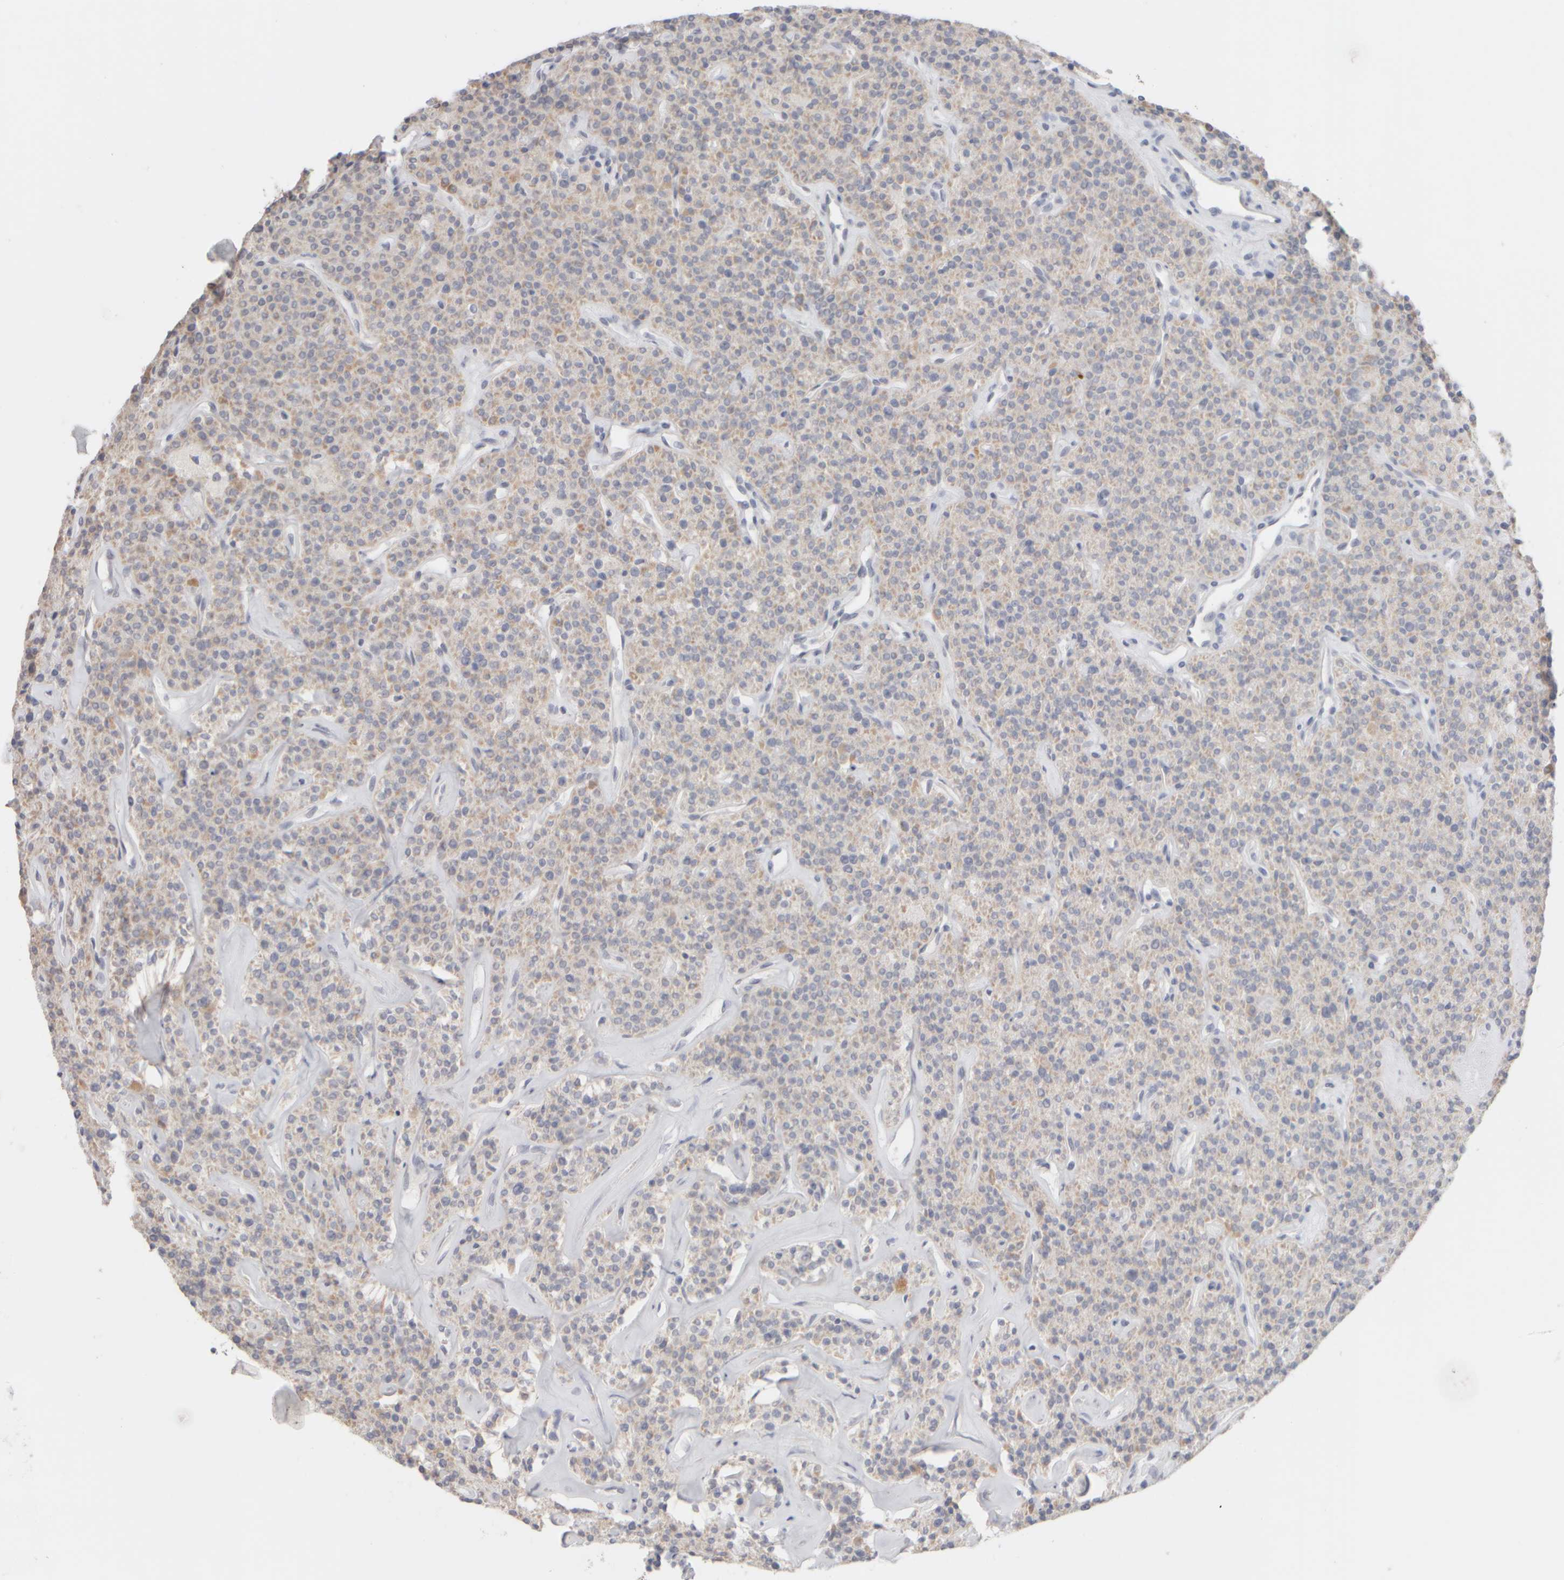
{"staining": {"intensity": "moderate", "quantity": "25%-75%", "location": "cytoplasmic/membranous"}, "tissue": "parathyroid gland", "cell_type": "Glandular cells", "image_type": "normal", "snomed": [{"axis": "morphology", "description": "Normal tissue, NOS"}, {"axis": "topography", "description": "Parathyroid gland"}], "caption": "A micrograph of human parathyroid gland stained for a protein shows moderate cytoplasmic/membranous brown staining in glandular cells. The staining was performed using DAB (3,3'-diaminobenzidine) to visualize the protein expression in brown, while the nuclei were stained in blue with hematoxylin (Magnification: 20x).", "gene": "ZNF112", "patient": {"sex": "male", "age": 46}}